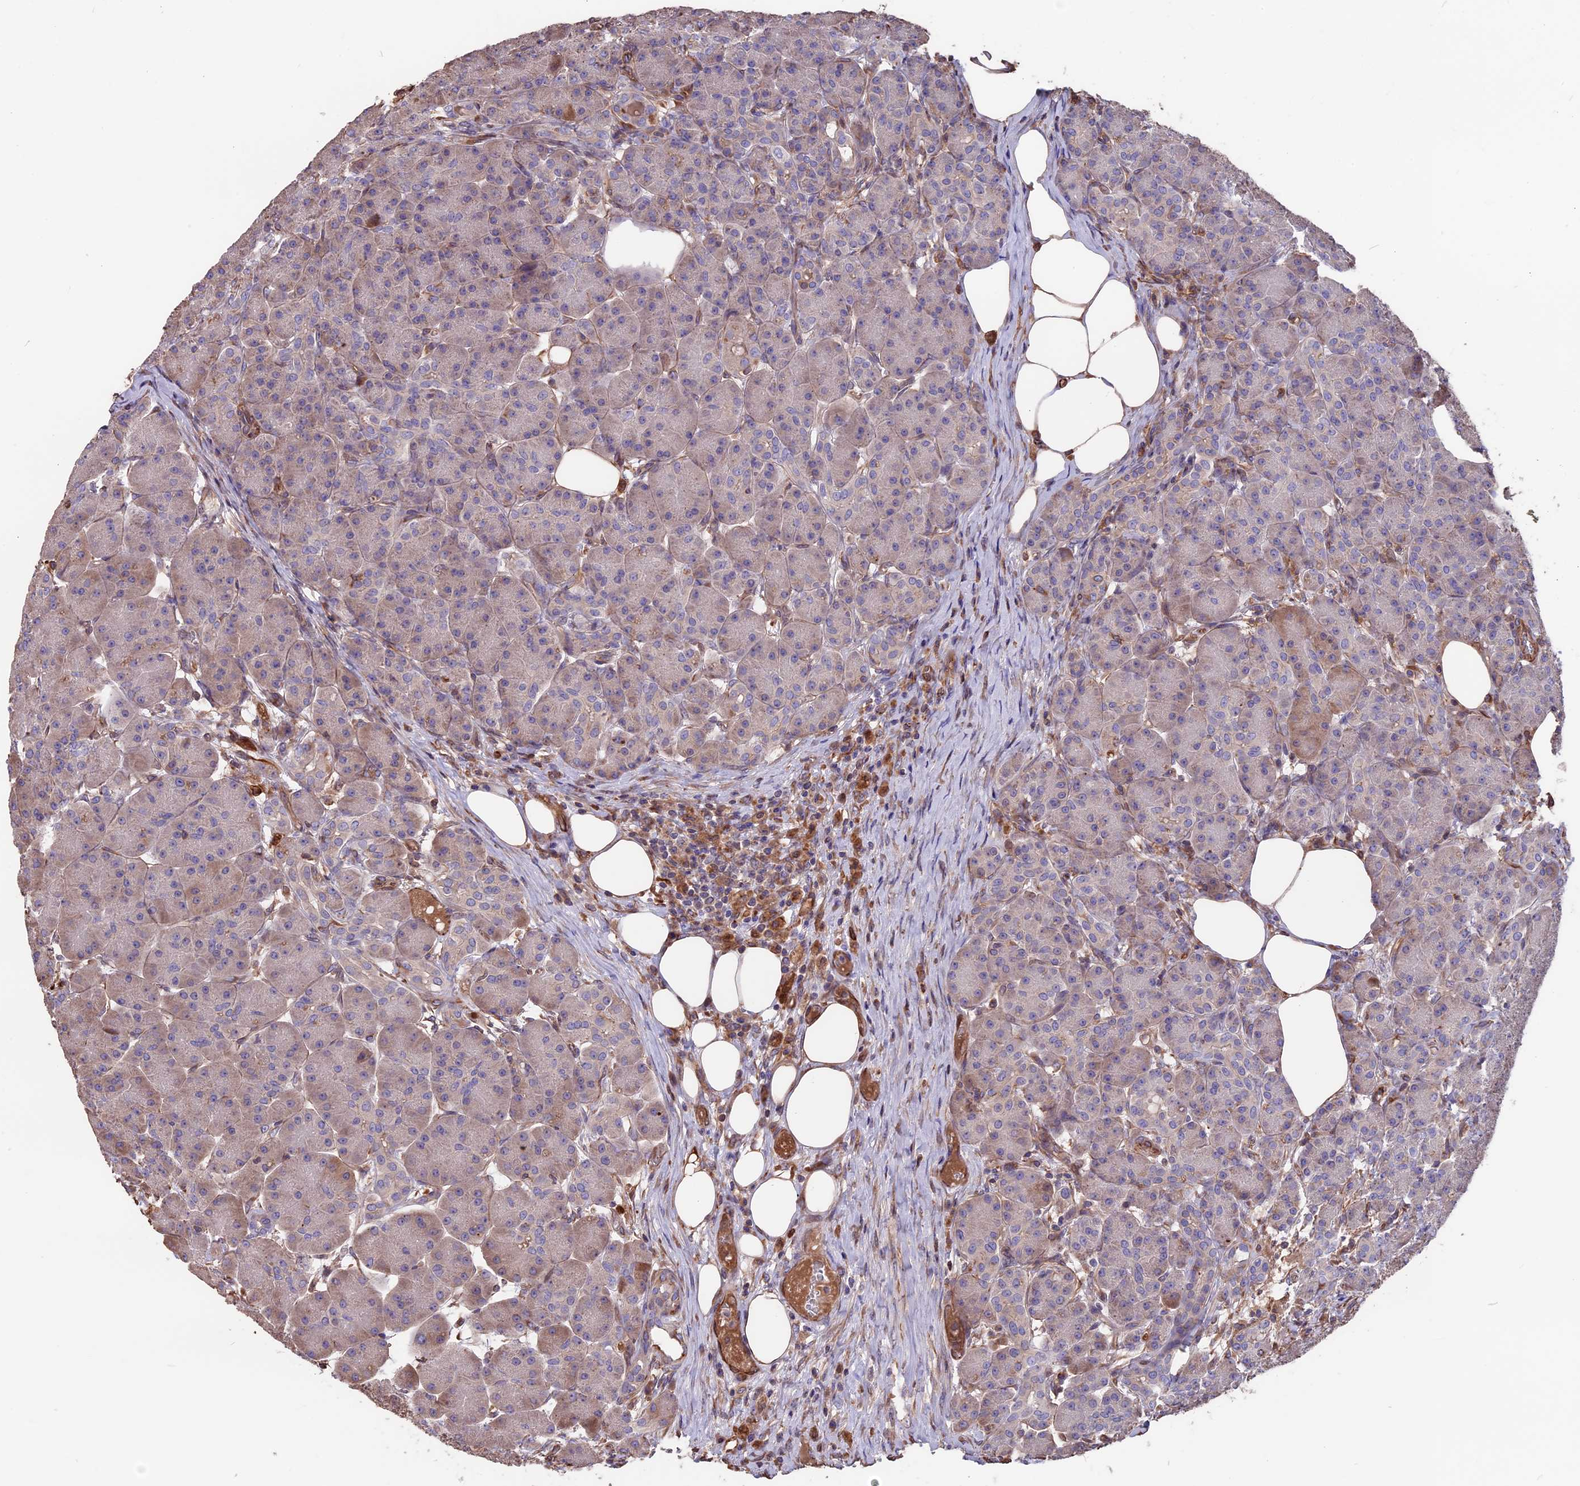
{"staining": {"intensity": "moderate", "quantity": "<25%", "location": "cytoplasmic/membranous"}, "tissue": "pancreas", "cell_type": "Exocrine glandular cells", "image_type": "normal", "snomed": [{"axis": "morphology", "description": "Normal tissue, NOS"}, {"axis": "topography", "description": "Pancreas"}], "caption": "Unremarkable pancreas was stained to show a protein in brown. There is low levels of moderate cytoplasmic/membranous positivity in approximately <25% of exocrine glandular cells. The staining is performed using DAB brown chromogen to label protein expression. The nuclei are counter-stained blue using hematoxylin.", "gene": "SEH1L", "patient": {"sex": "male", "age": 63}}